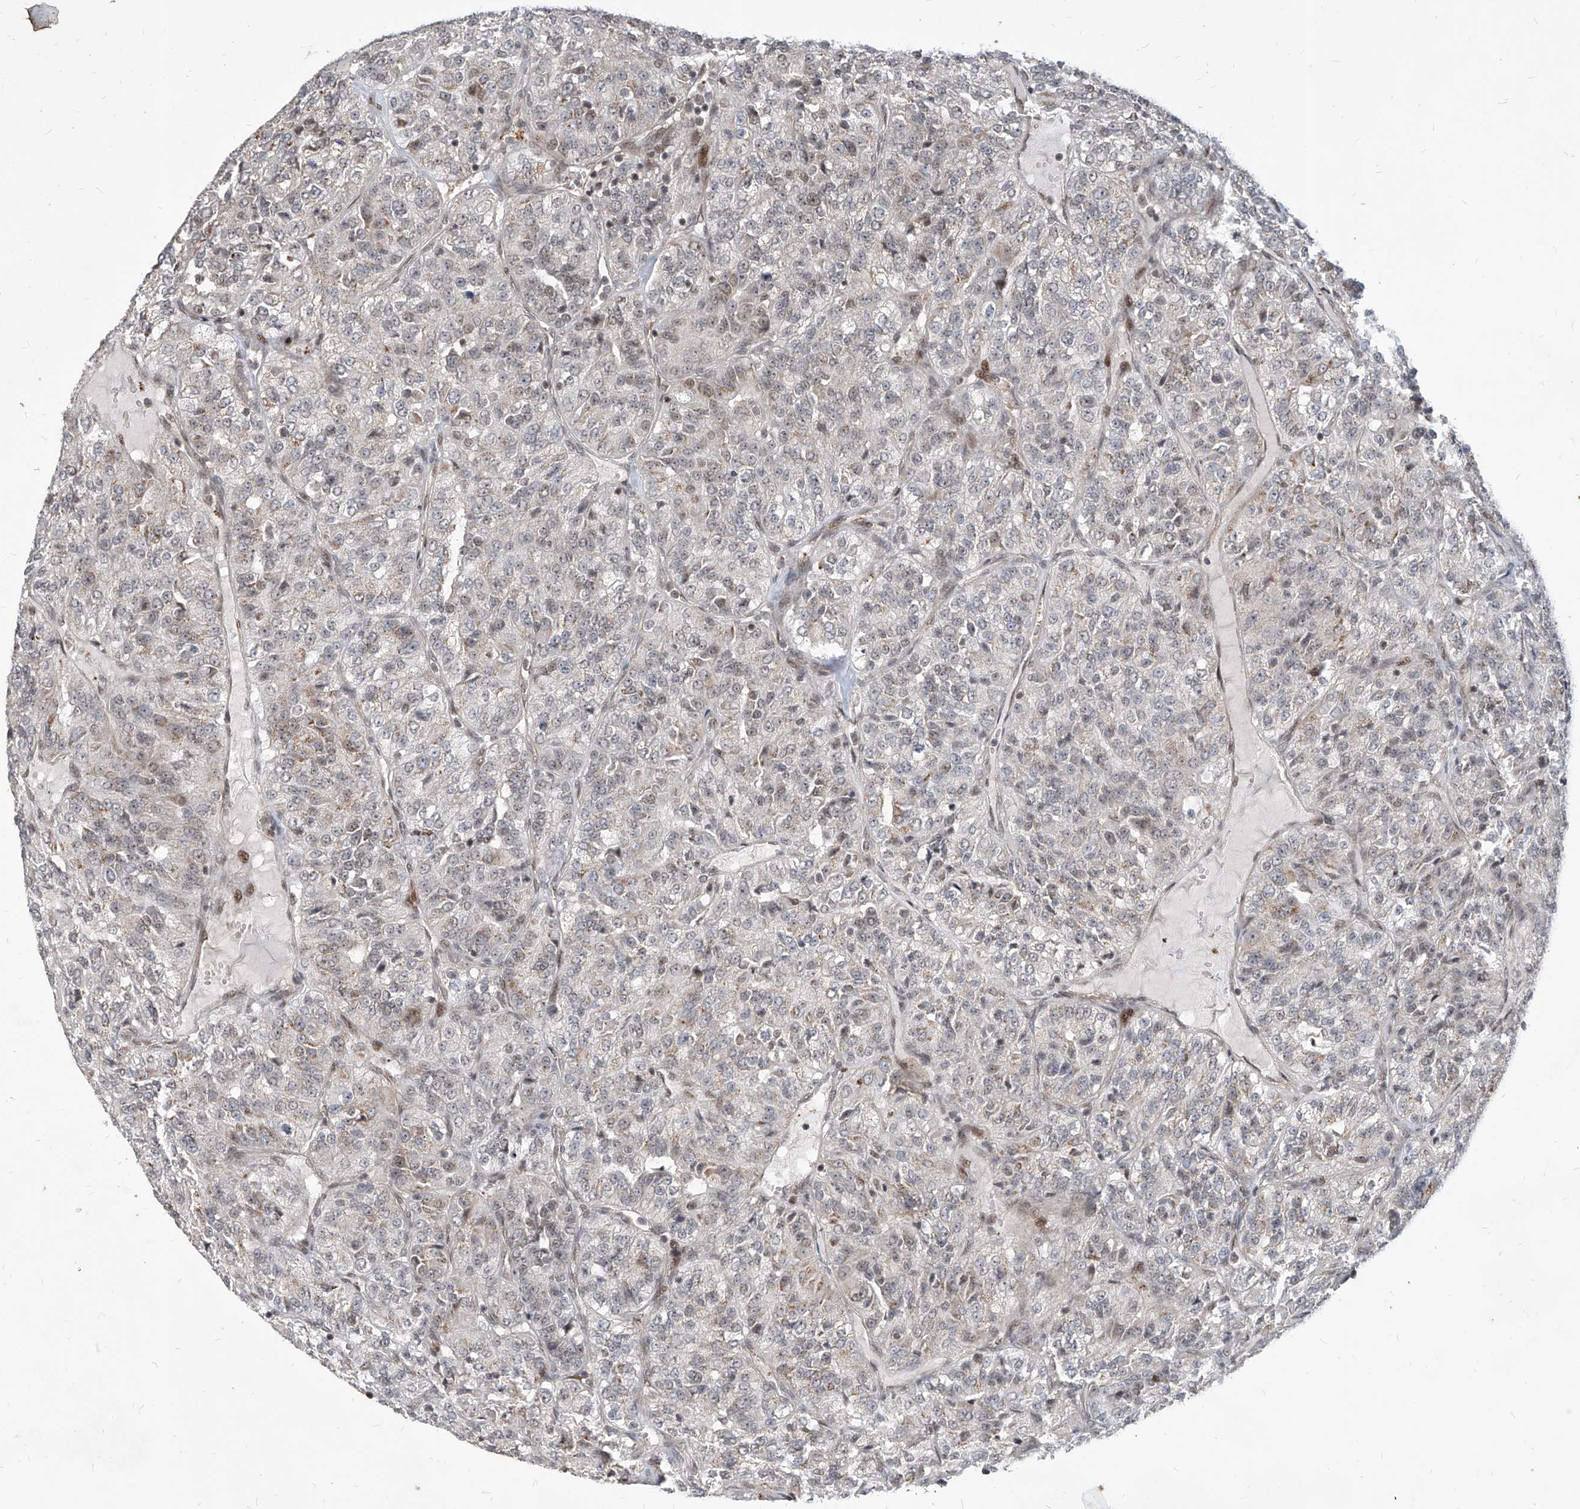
{"staining": {"intensity": "moderate", "quantity": "<25%", "location": "nuclear"}, "tissue": "renal cancer", "cell_type": "Tumor cells", "image_type": "cancer", "snomed": [{"axis": "morphology", "description": "Adenocarcinoma, NOS"}, {"axis": "topography", "description": "Kidney"}], "caption": "A micrograph showing moderate nuclear positivity in approximately <25% of tumor cells in renal cancer, as visualized by brown immunohistochemical staining.", "gene": "IRF2", "patient": {"sex": "female", "age": 63}}